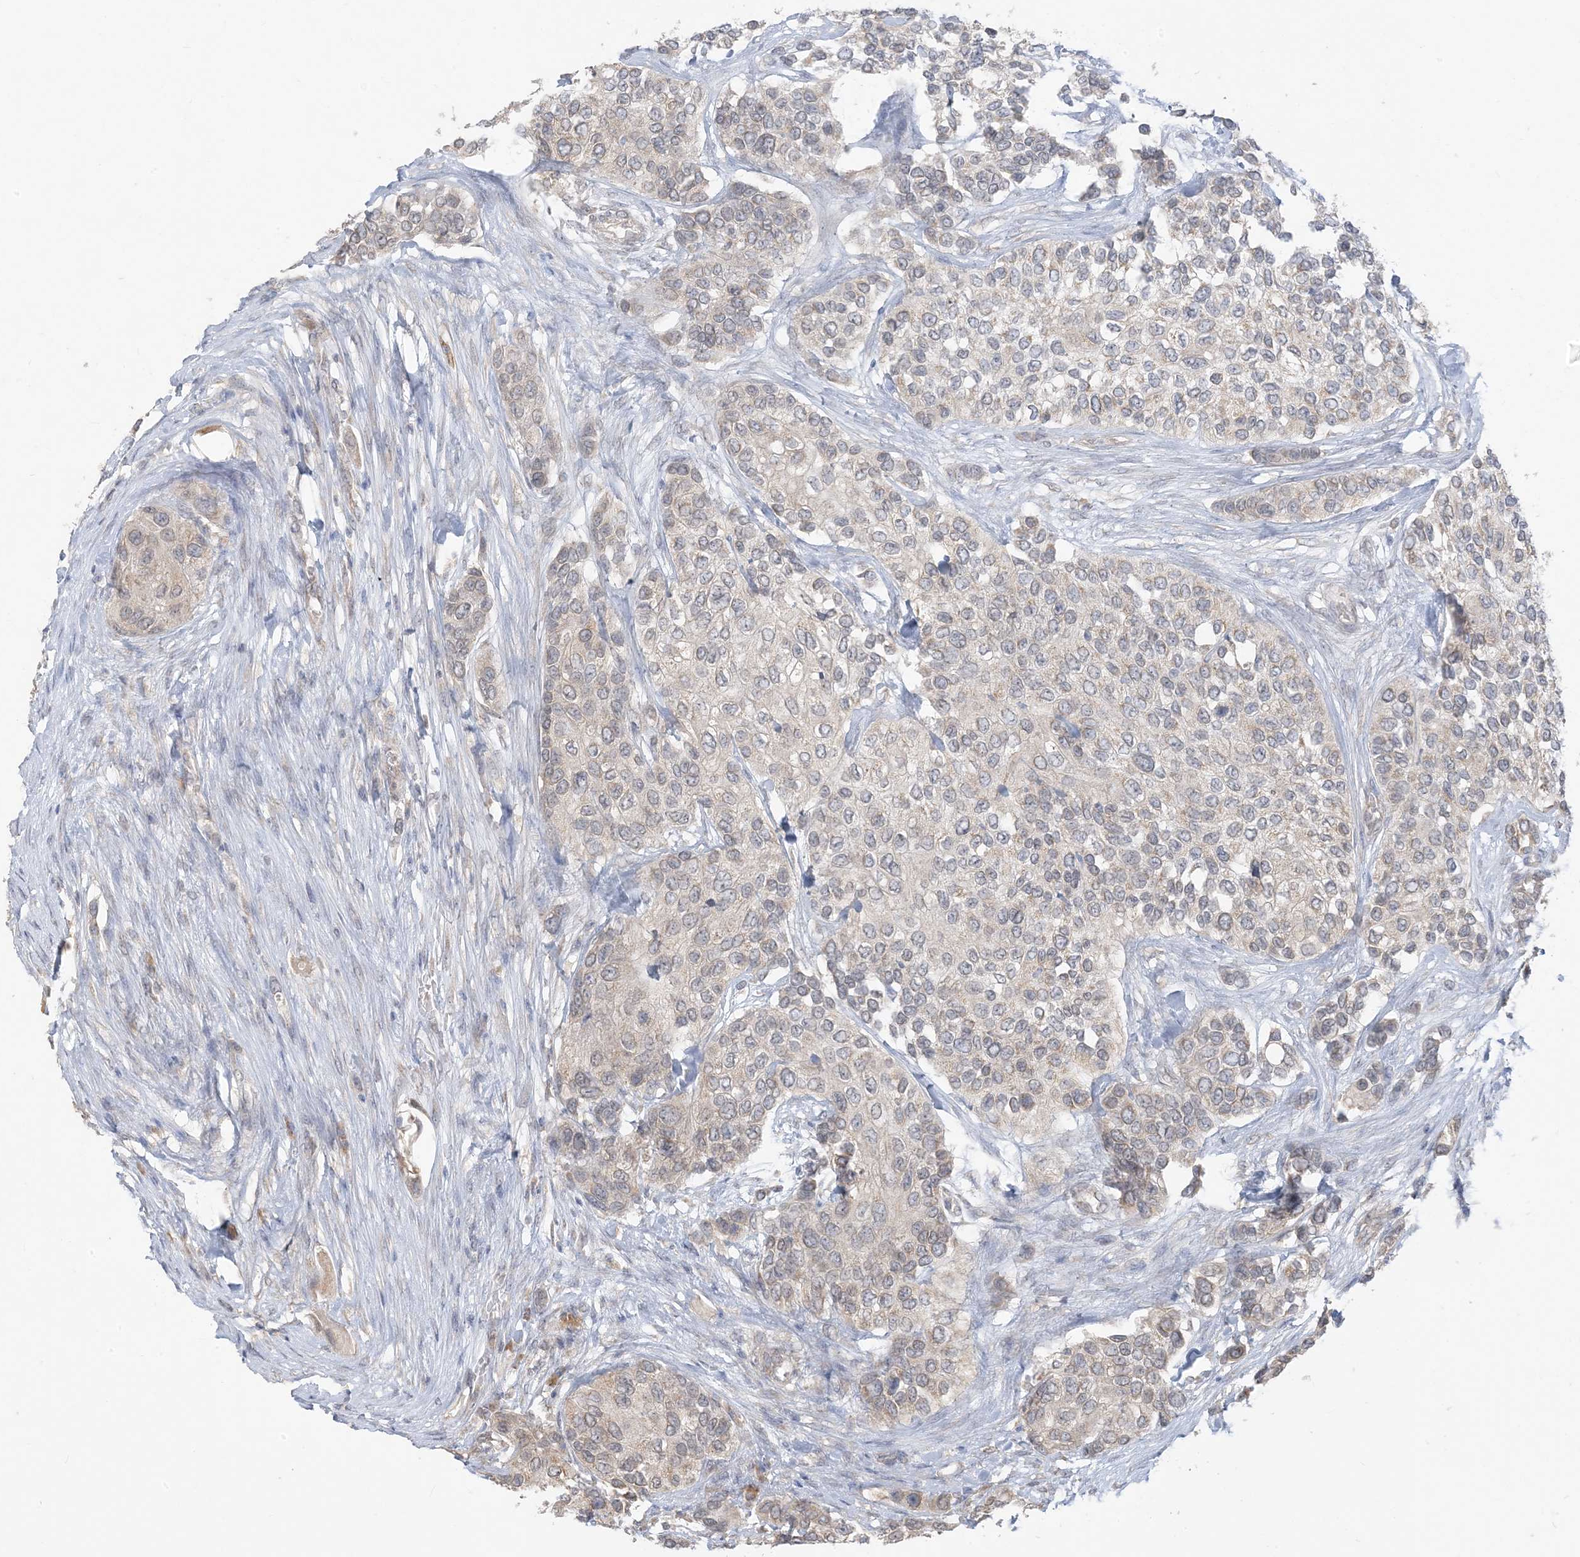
{"staining": {"intensity": "weak", "quantity": "25%-75%", "location": "cytoplasmic/membranous"}, "tissue": "urothelial cancer", "cell_type": "Tumor cells", "image_type": "cancer", "snomed": [{"axis": "morphology", "description": "Urothelial carcinoma, High grade"}, {"axis": "topography", "description": "Urinary bladder"}], "caption": "Protein staining of urothelial carcinoma (high-grade) tissue exhibits weak cytoplasmic/membranous expression in about 25%-75% of tumor cells.", "gene": "MCOLN1", "patient": {"sex": "female", "age": 56}}